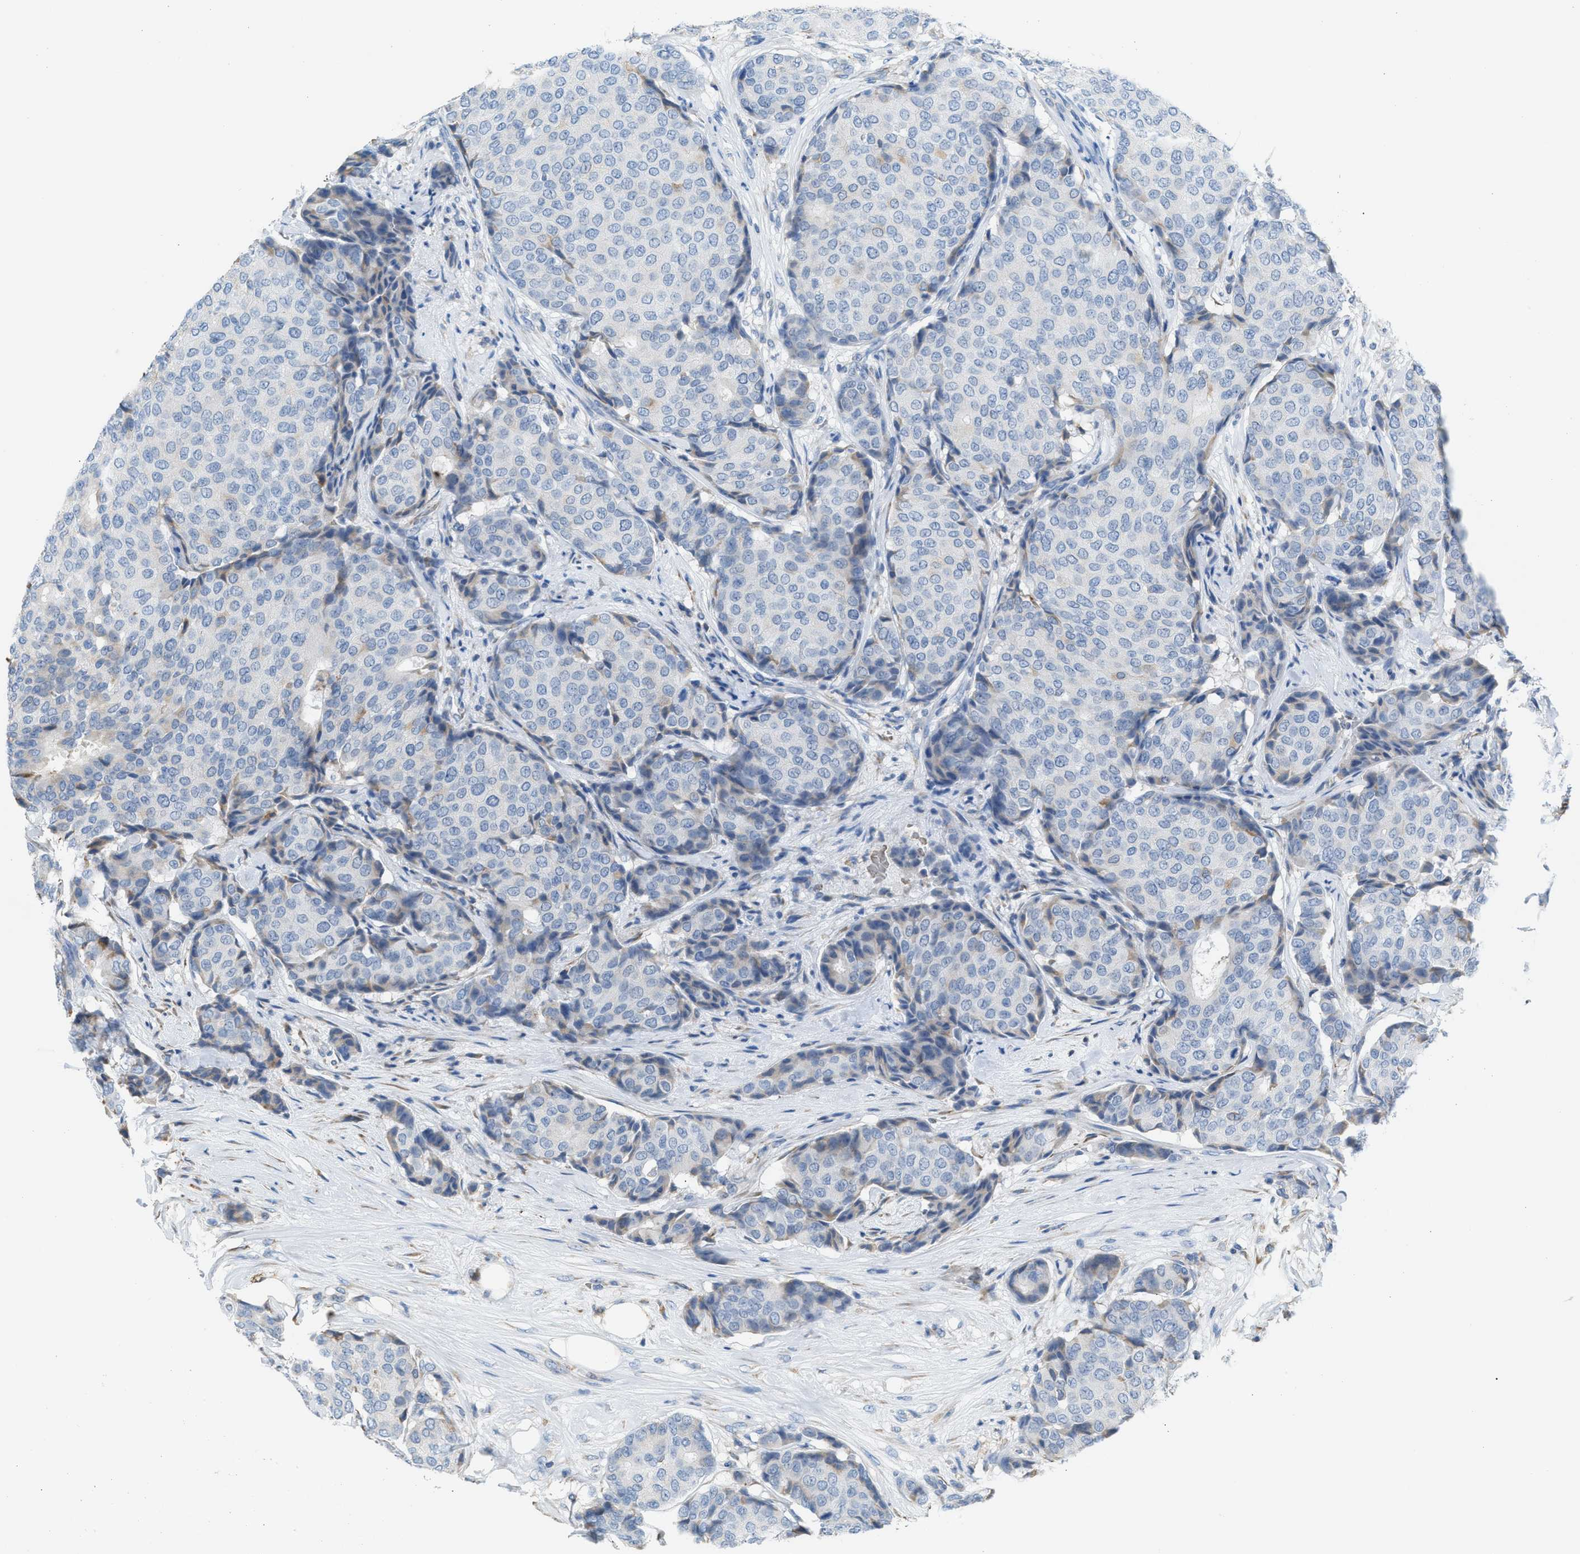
{"staining": {"intensity": "negative", "quantity": "none", "location": "none"}, "tissue": "breast cancer", "cell_type": "Tumor cells", "image_type": "cancer", "snomed": [{"axis": "morphology", "description": "Duct carcinoma"}, {"axis": "topography", "description": "Breast"}], "caption": "Immunohistochemical staining of invasive ductal carcinoma (breast) shows no significant staining in tumor cells. The staining was performed using DAB to visualize the protein expression in brown, while the nuclei were stained in blue with hematoxylin (Magnification: 20x).", "gene": "CA3", "patient": {"sex": "female", "age": 75}}